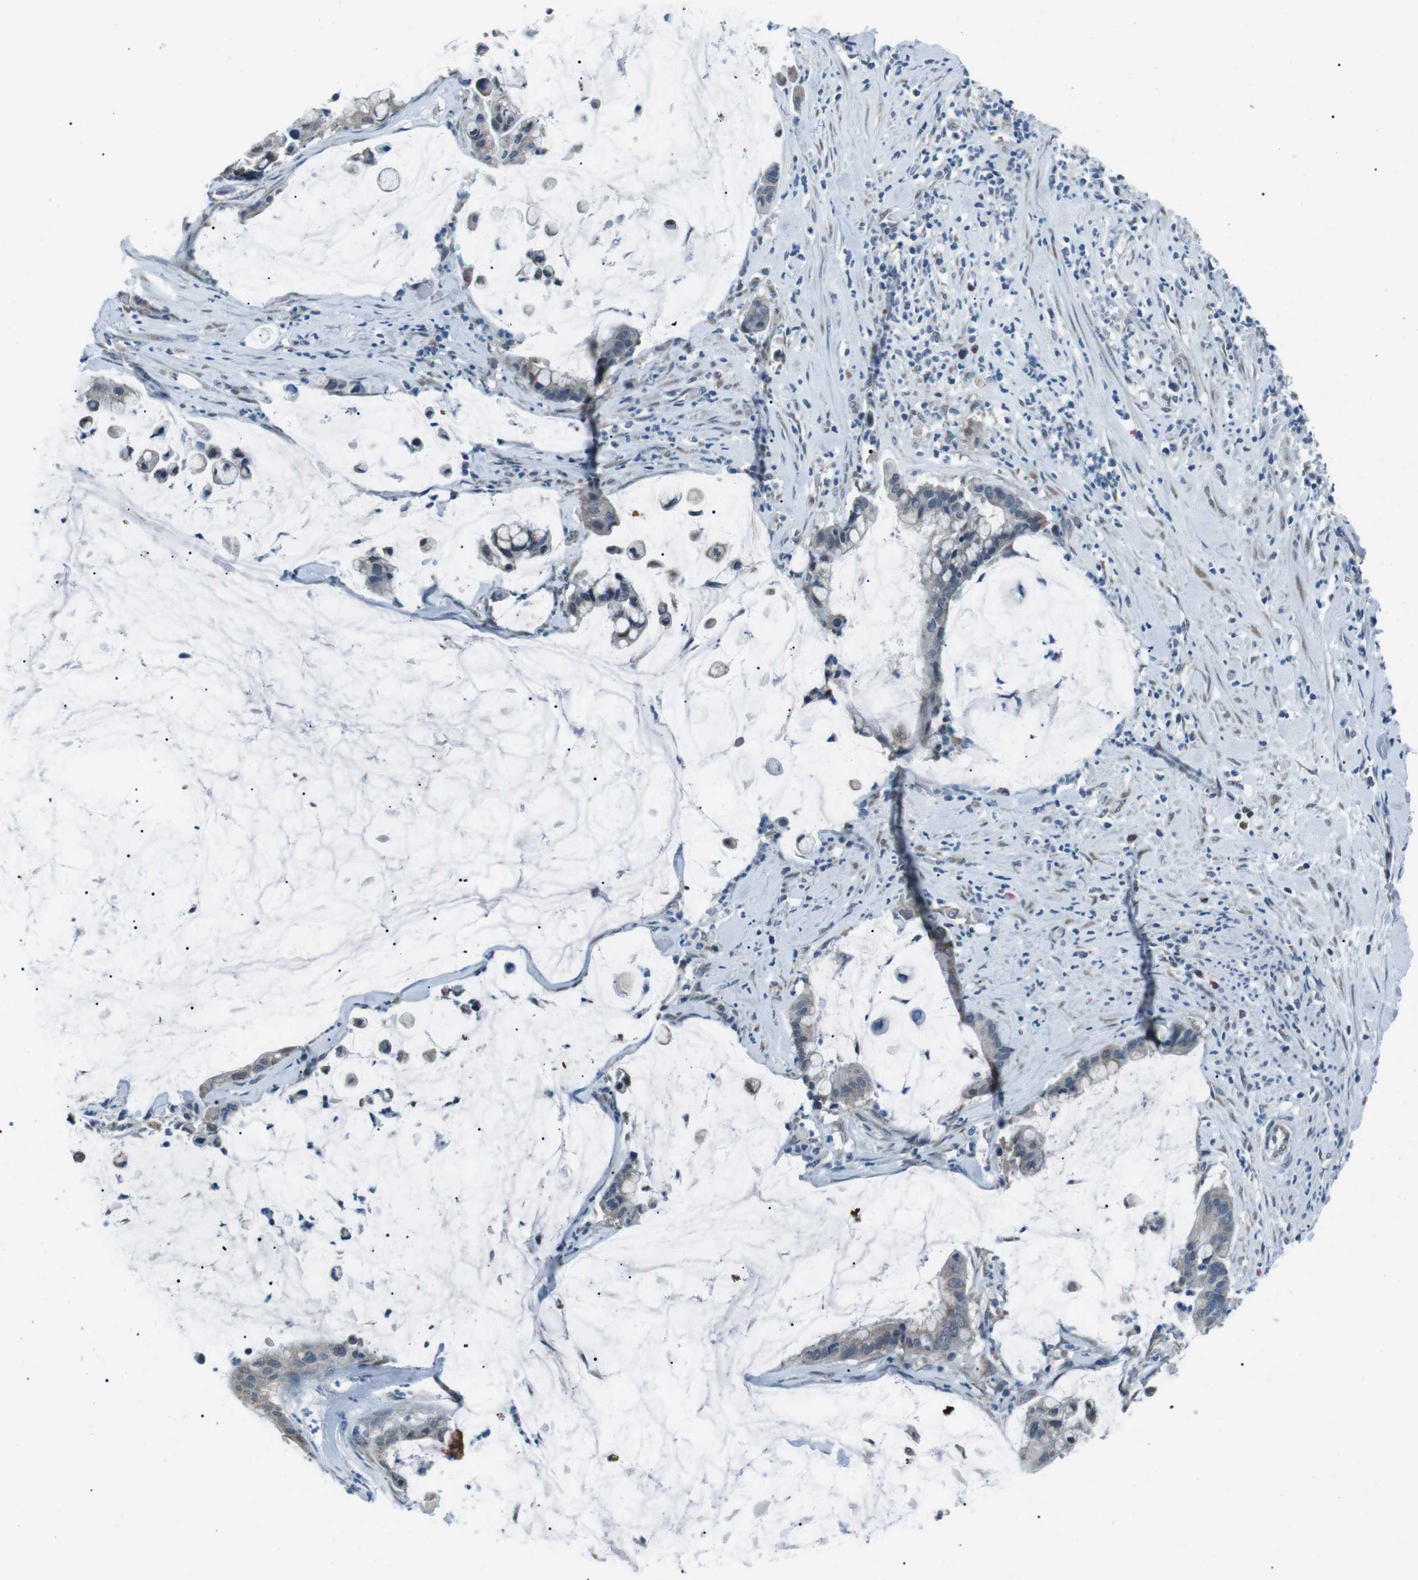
{"staining": {"intensity": "weak", "quantity": "<25%", "location": "cytoplasmic/membranous"}, "tissue": "pancreatic cancer", "cell_type": "Tumor cells", "image_type": "cancer", "snomed": [{"axis": "morphology", "description": "Adenocarcinoma, NOS"}, {"axis": "topography", "description": "Pancreas"}], "caption": "Immunohistochemical staining of pancreatic adenocarcinoma shows no significant staining in tumor cells.", "gene": "SERPINB2", "patient": {"sex": "male", "age": 41}}